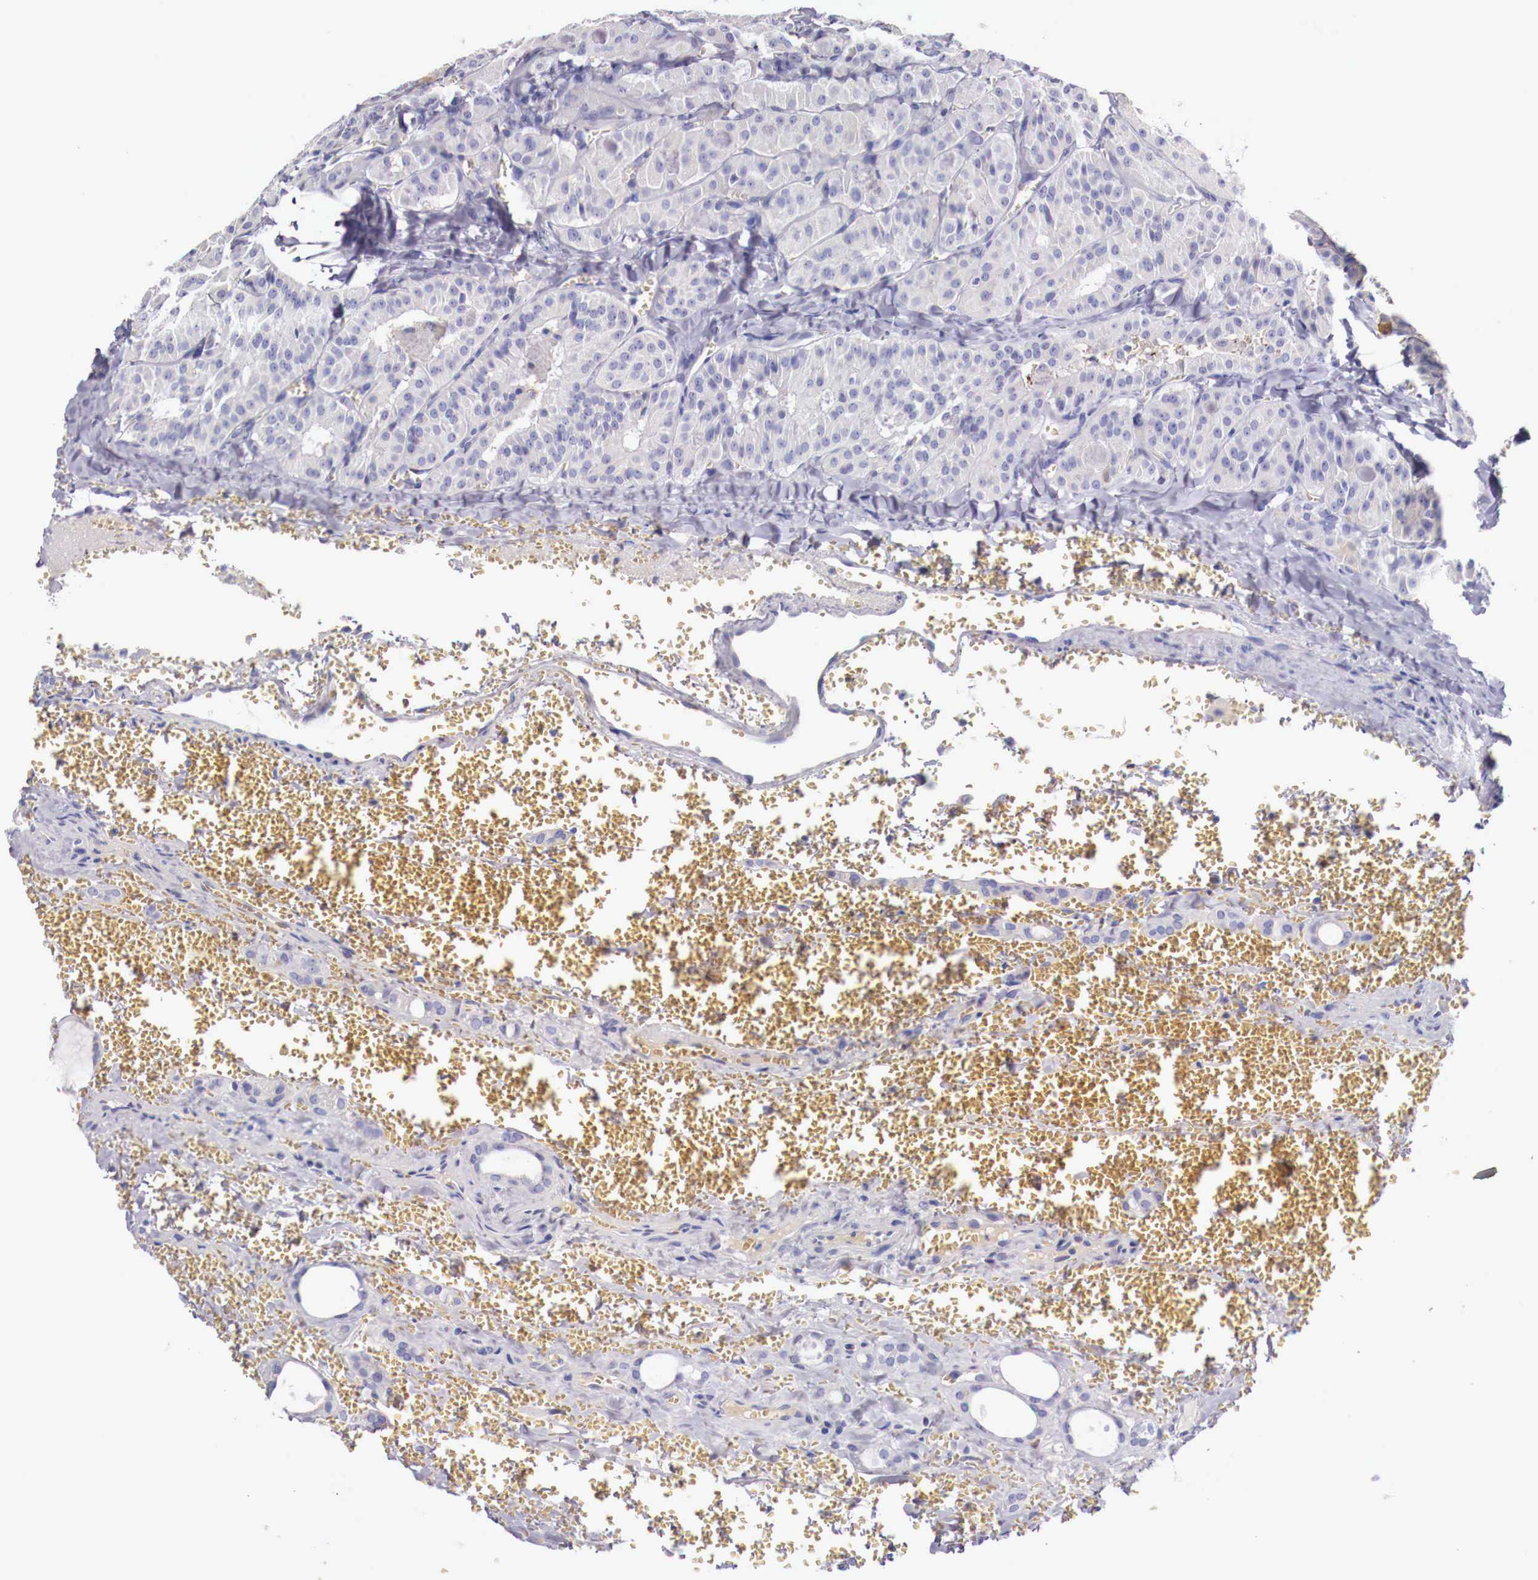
{"staining": {"intensity": "moderate", "quantity": "<25%", "location": "cytoplasmic/membranous"}, "tissue": "thyroid cancer", "cell_type": "Tumor cells", "image_type": "cancer", "snomed": [{"axis": "morphology", "description": "Carcinoma, NOS"}, {"axis": "topography", "description": "Thyroid gland"}], "caption": "High-magnification brightfield microscopy of thyroid cancer (carcinoma) stained with DAB (brown) and counterstained with hematoxylin (blue). tumor cells exhibit moderate cytoplasmic/membranous staining is identified in approximately<25% of cells. The staining was performed using DAB (3,3'-diaminobenzidine) to visualize the protein expression in brown, while the nuclei were stained in blue with hematoxylin (Magnification: 20x).", "gene": "PITPNA", "patient": {"sex": "male", "age": 76}}